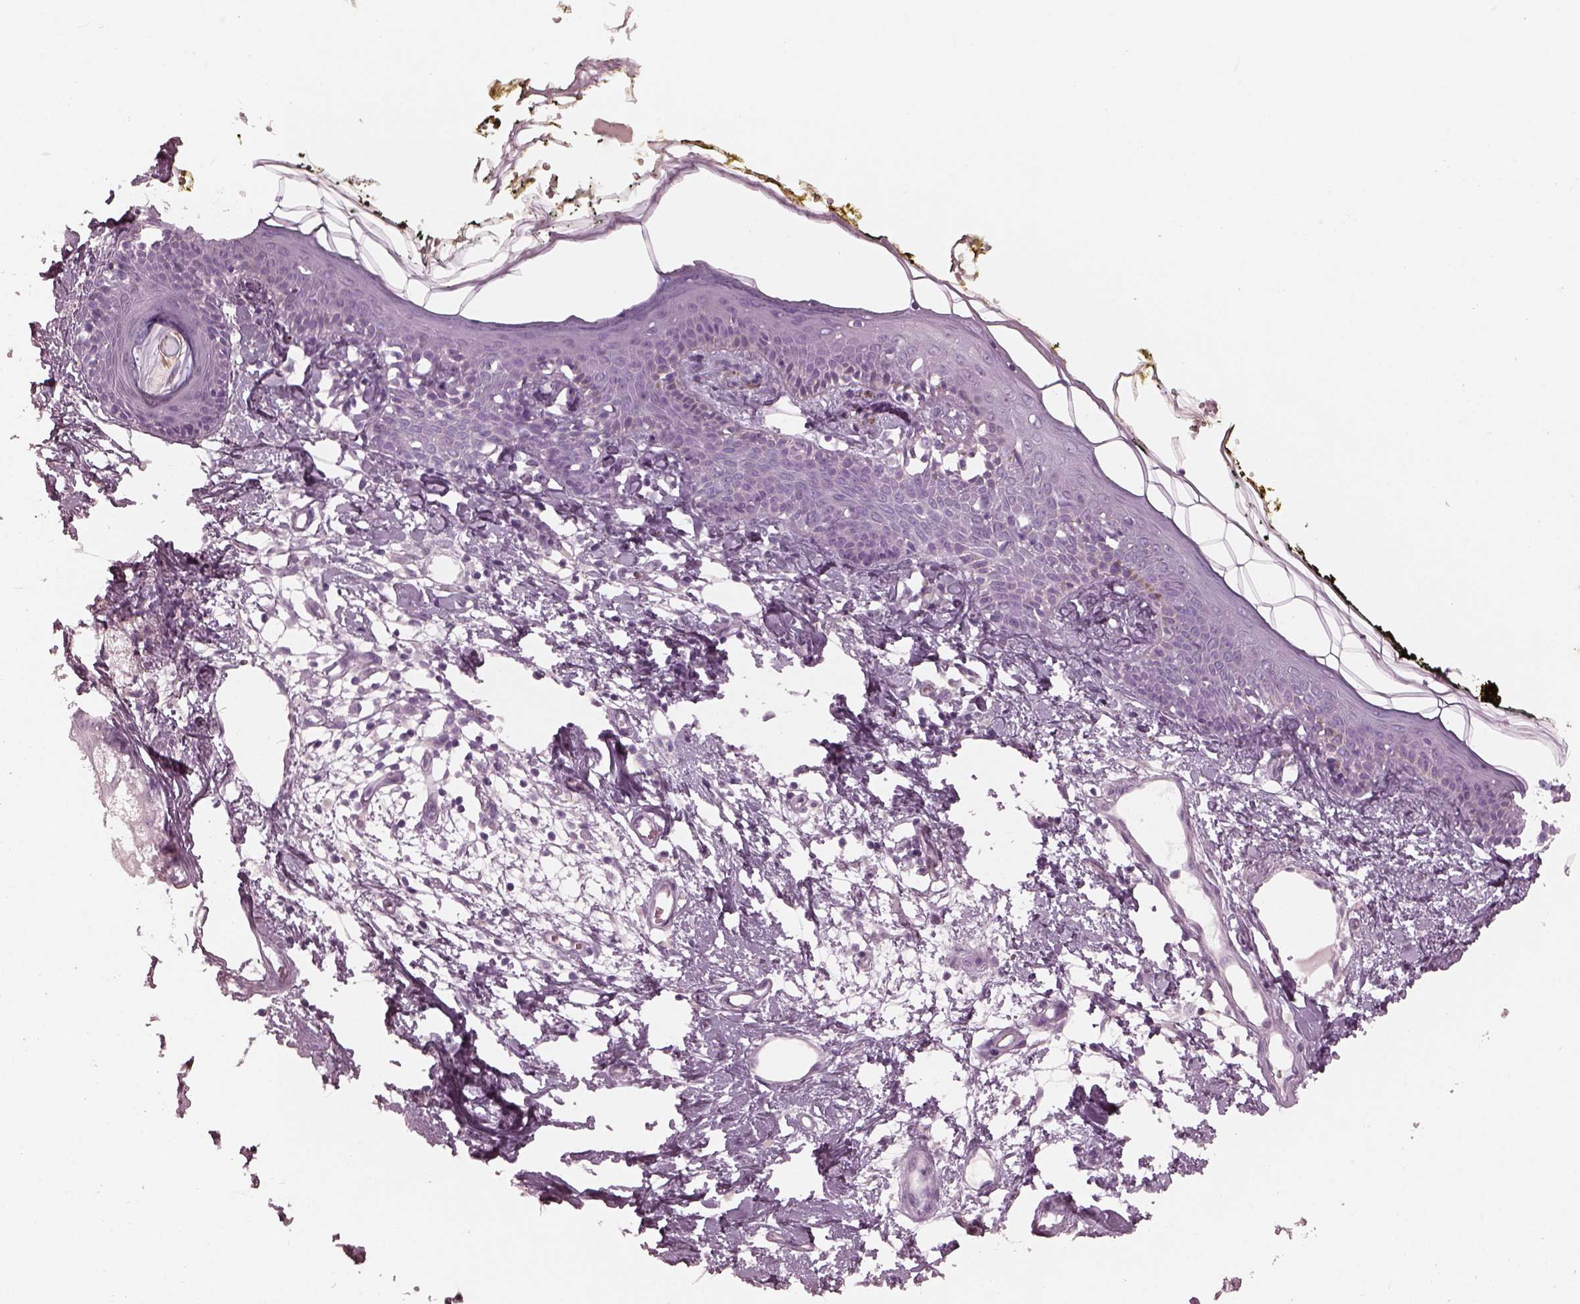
{"staining": {"intensity": "negative", "quantity": "none", "location": "none"}, "tissue": "skin", "cell_type": "Fibroblasts", "image_type": "normal", "snomed": [{"axis": "morphology", "description": "Normal tissue, NOS"}, {"axis": "topography", "description": "Skin"}], "caption": "The micrograph demonstrates no significant expression in fibroblasts of skin. (DAB IHC, high magnification).", "gene": "FABP9", "patient": {"sex": "male", "age": 76}}